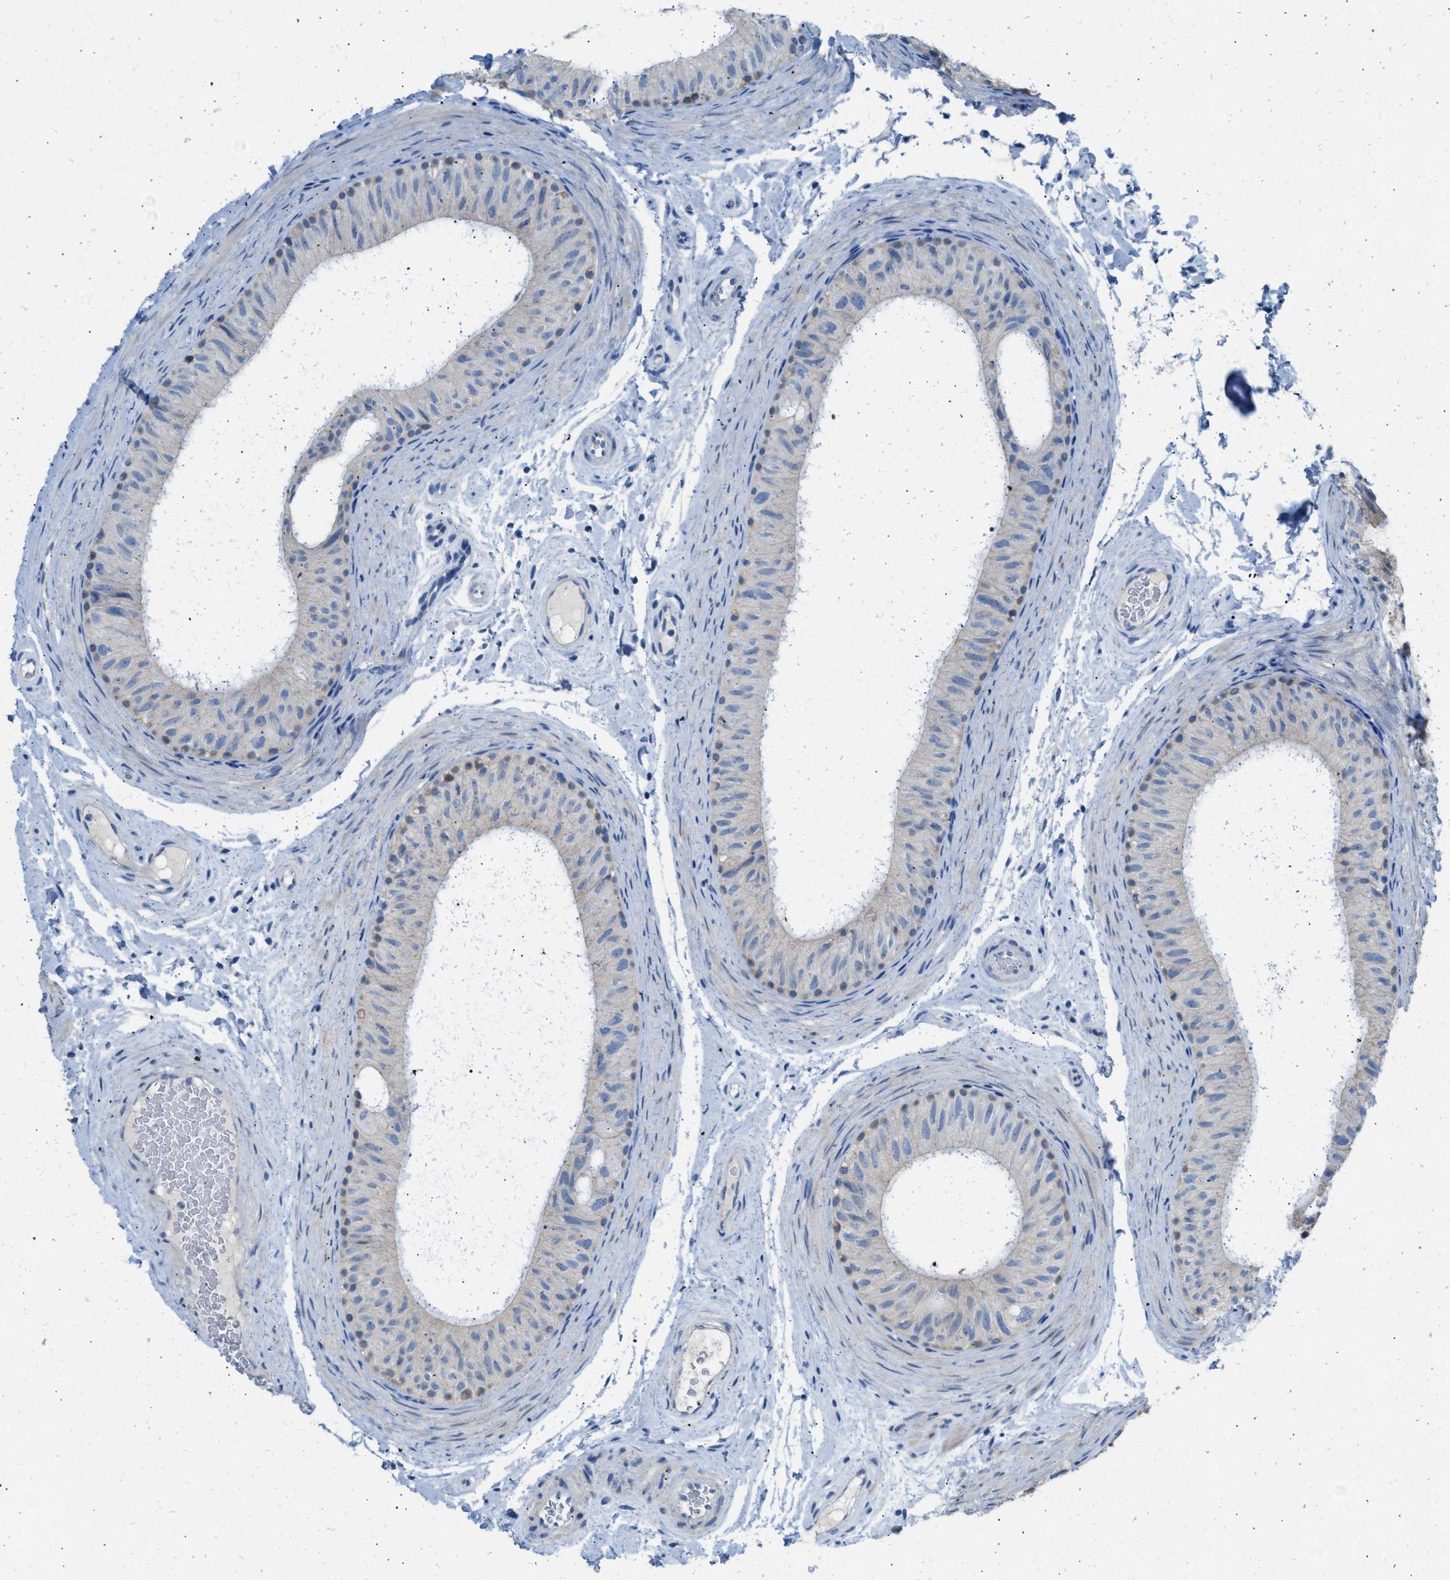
{"staining": {"intensity": "negative", "quantity": "none", "location": "none"}, "tissue": "epididymis", "cell_type": "Glandular cells", "image_type": "normal", "snomed": [{"axis": "morphology", "description": "Normal tissue, NOS"}, {"axis": "topography", "description": "Epididymis"}], "caption": "Immunohistochemistry of unremarkable human epididymis displays no staining in glandular cells. The staining was performed using DAB (3,3'-diaminobenzidine) to visualize the protein expression in brown, while the nuclei were stained in blue with hematoxylin (Magnification: 20x).", "gene": "SPAM1", "patient": {"sex": "male", "age": 34}}